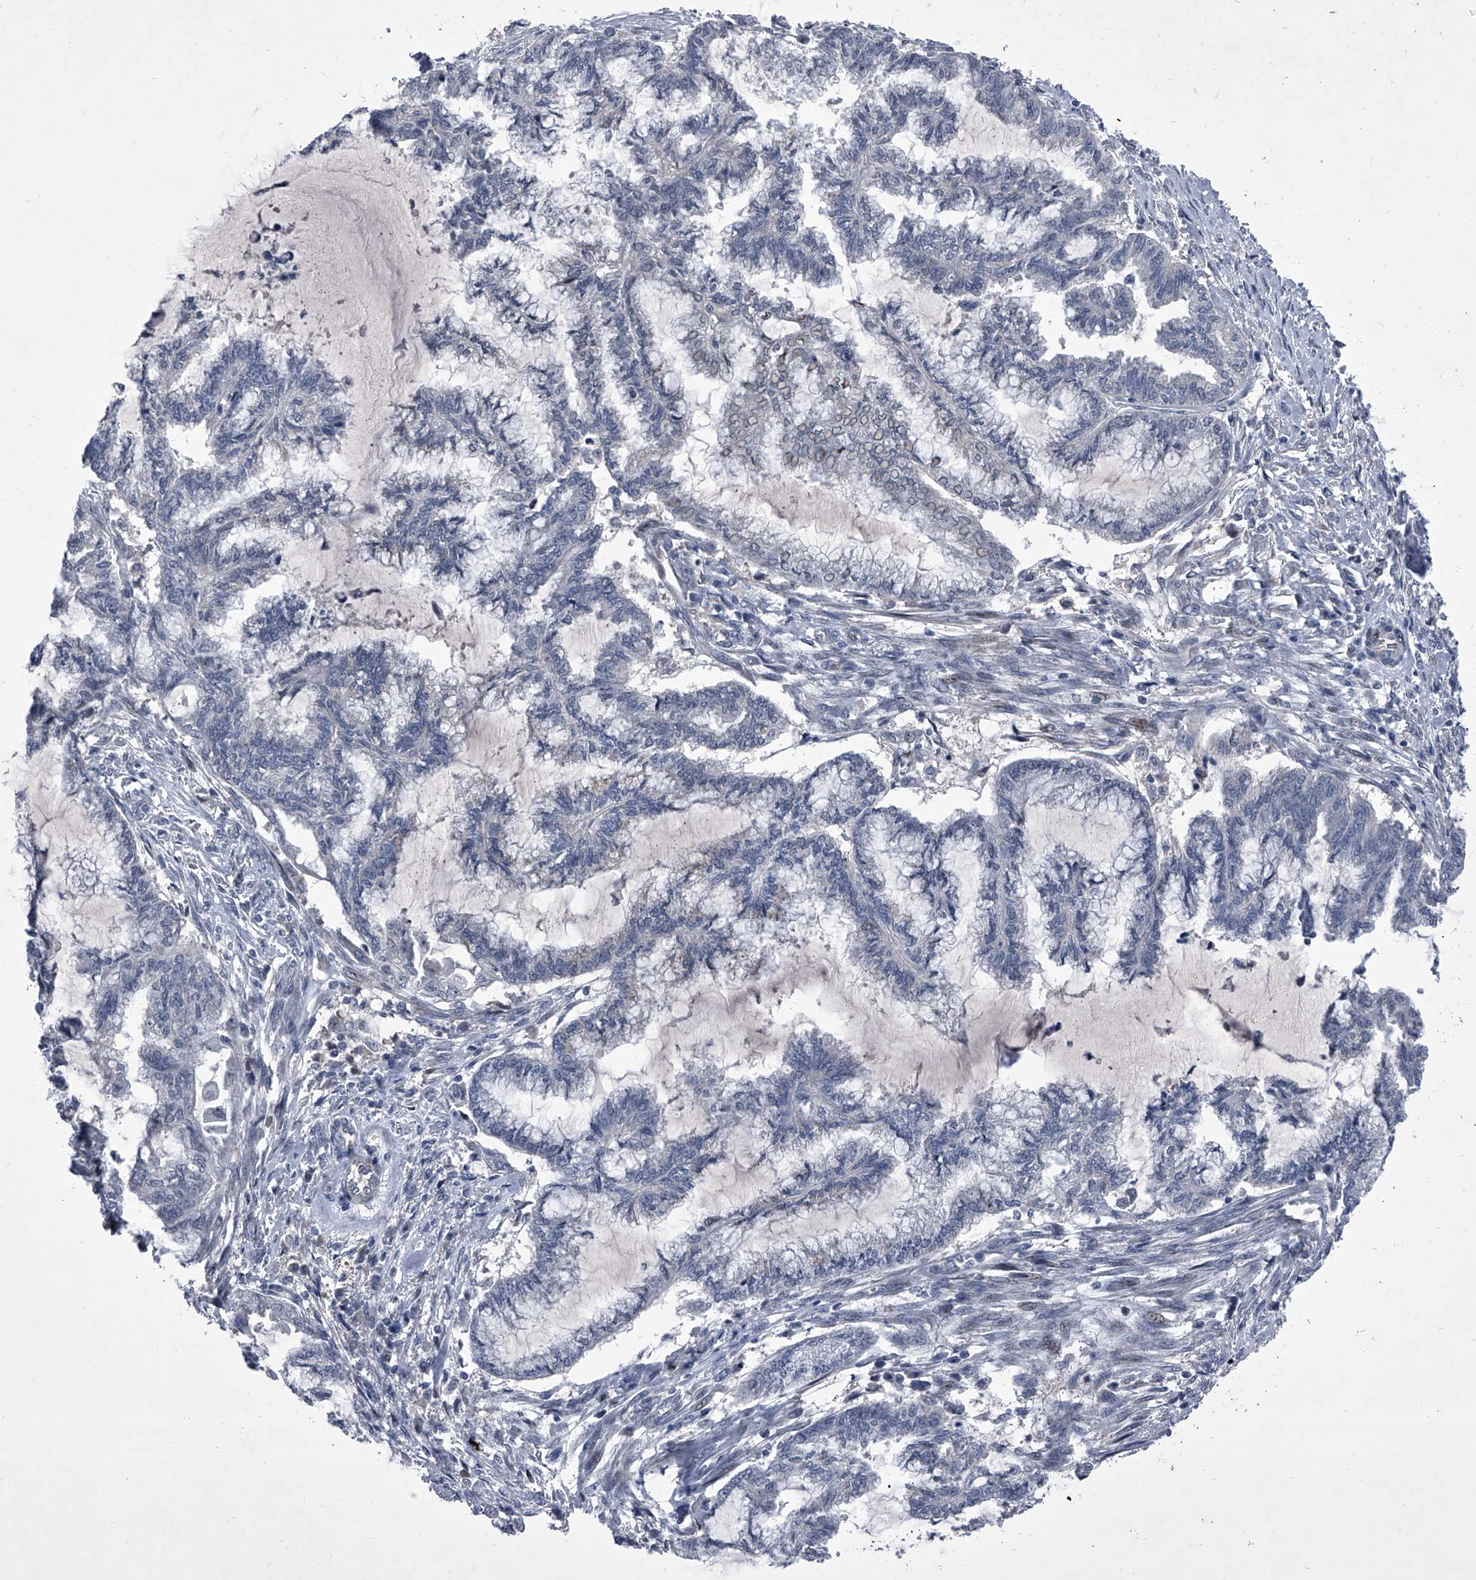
{"staining": {"intensity": "negative", "quantity": "none", "location": "none"}, "tissue": "endometrial cancer", "cell_type": "Tumor cells", "image_type": "cancer", "snomed": [{"axis": "morphology", "description": "Adenocarcinoma, NOS"}, {"axis": "topography", "description": "Endometrium"}], "caption": "A high-resolution histopathology image shows IHC staining of adenocarcinoma (endometrial), which reveals no significant expression in tumor cells.", "gene": "ELK4", "patient": {"sex": "female", "age": 86}}